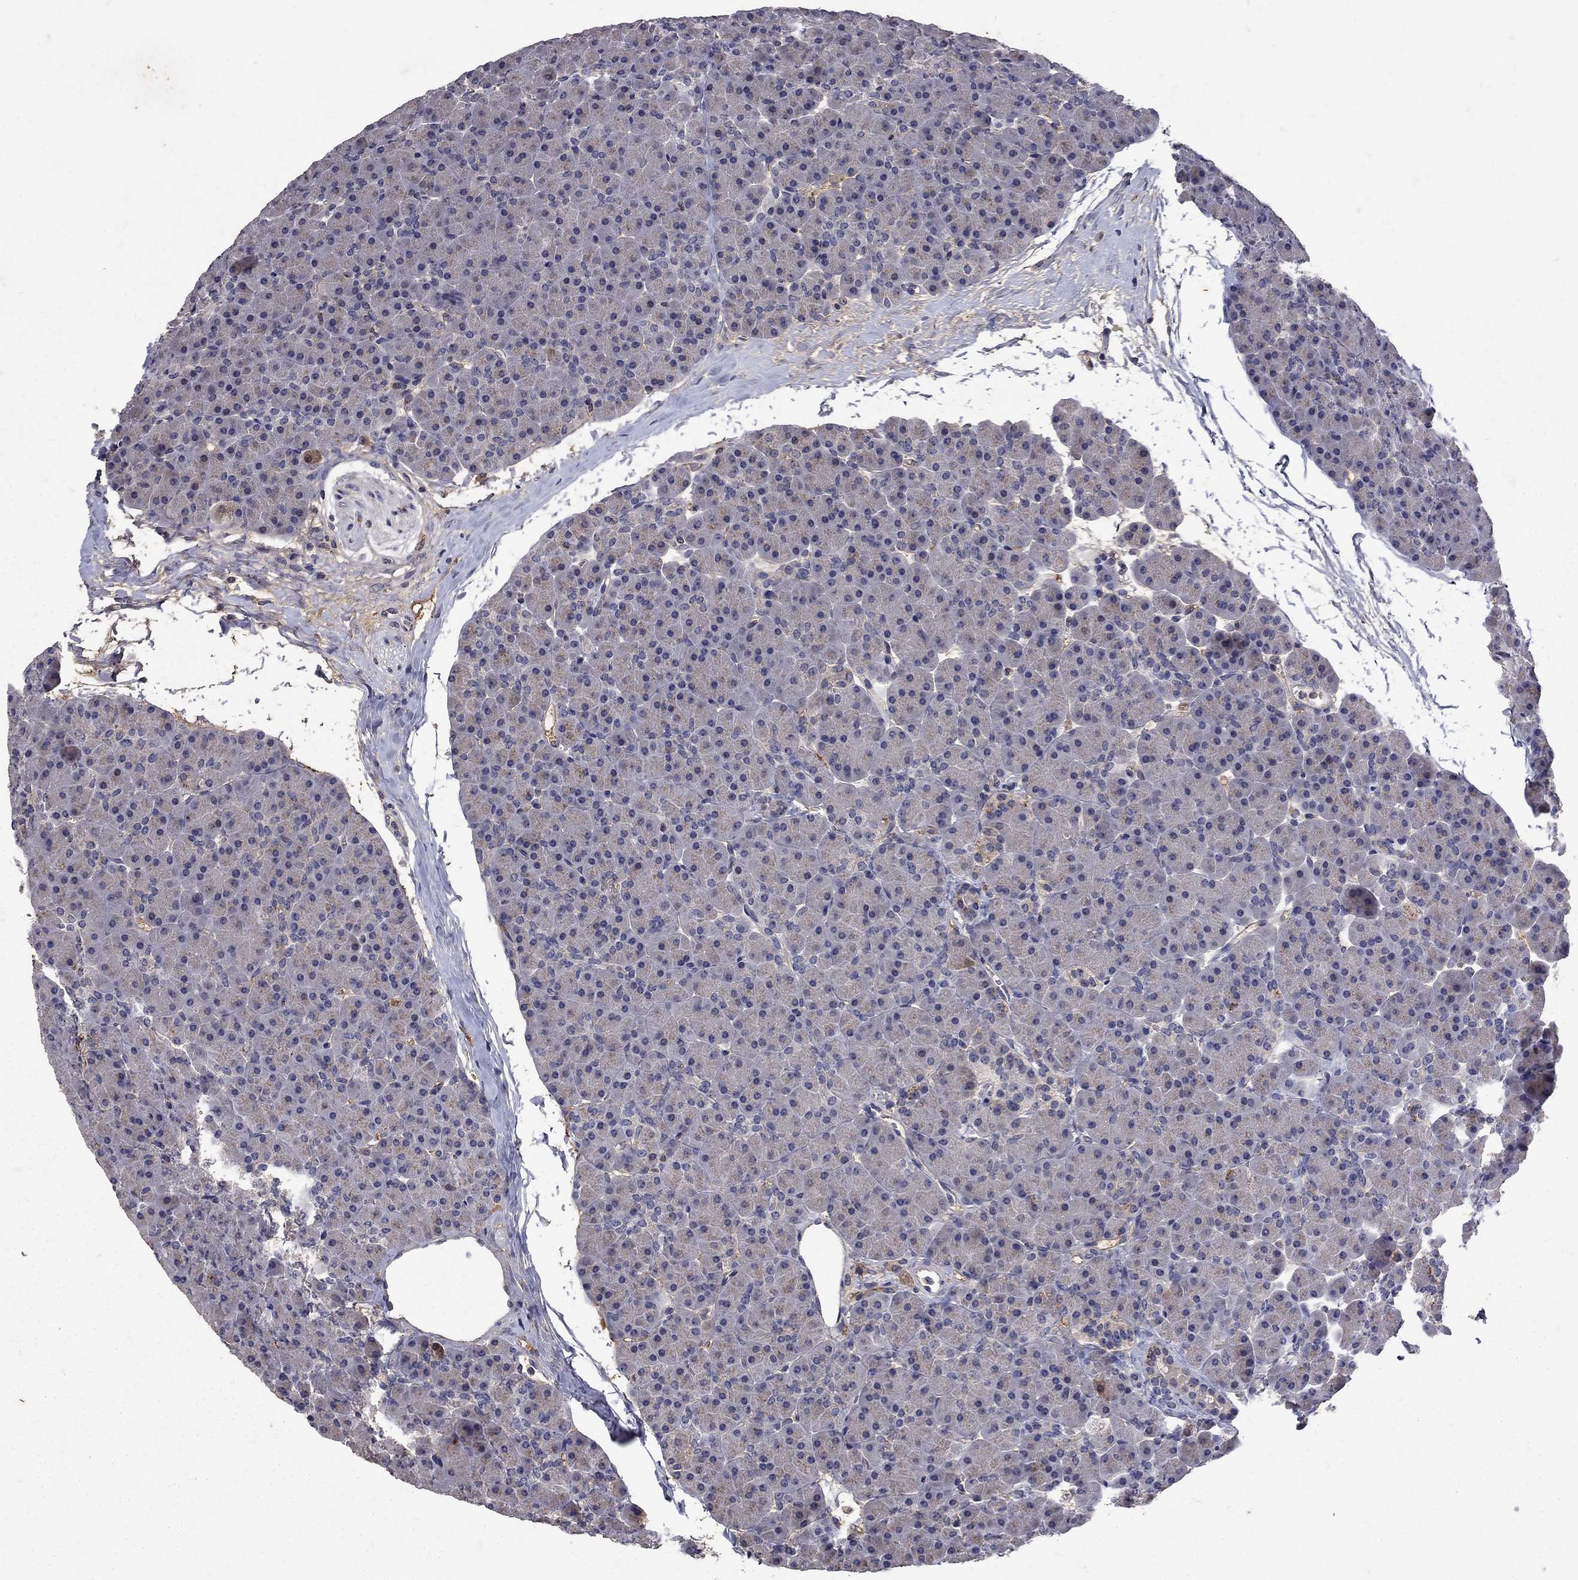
{"staining": {"intensity": "negative", "quantity": "none", "location": "none"}, "tissue": "pancreas", "cell_type": "Exocrine glandular cells", "image_type": "normal", "snomed": [{"axis": "morphology", "description": "Normal tissue, NOS"}, {"axis": "topography", "description": "Pancreas"}], "caption": "Immunohistochemistry photomicrograph of normal pancreas: human pancreas stained with DAB (3,3'-diaminobenzidine) reveals no significant protein staining in exocrine glandular cells.", "gene": "NPC2", "patient": {"sex": "female", "age": 44}}